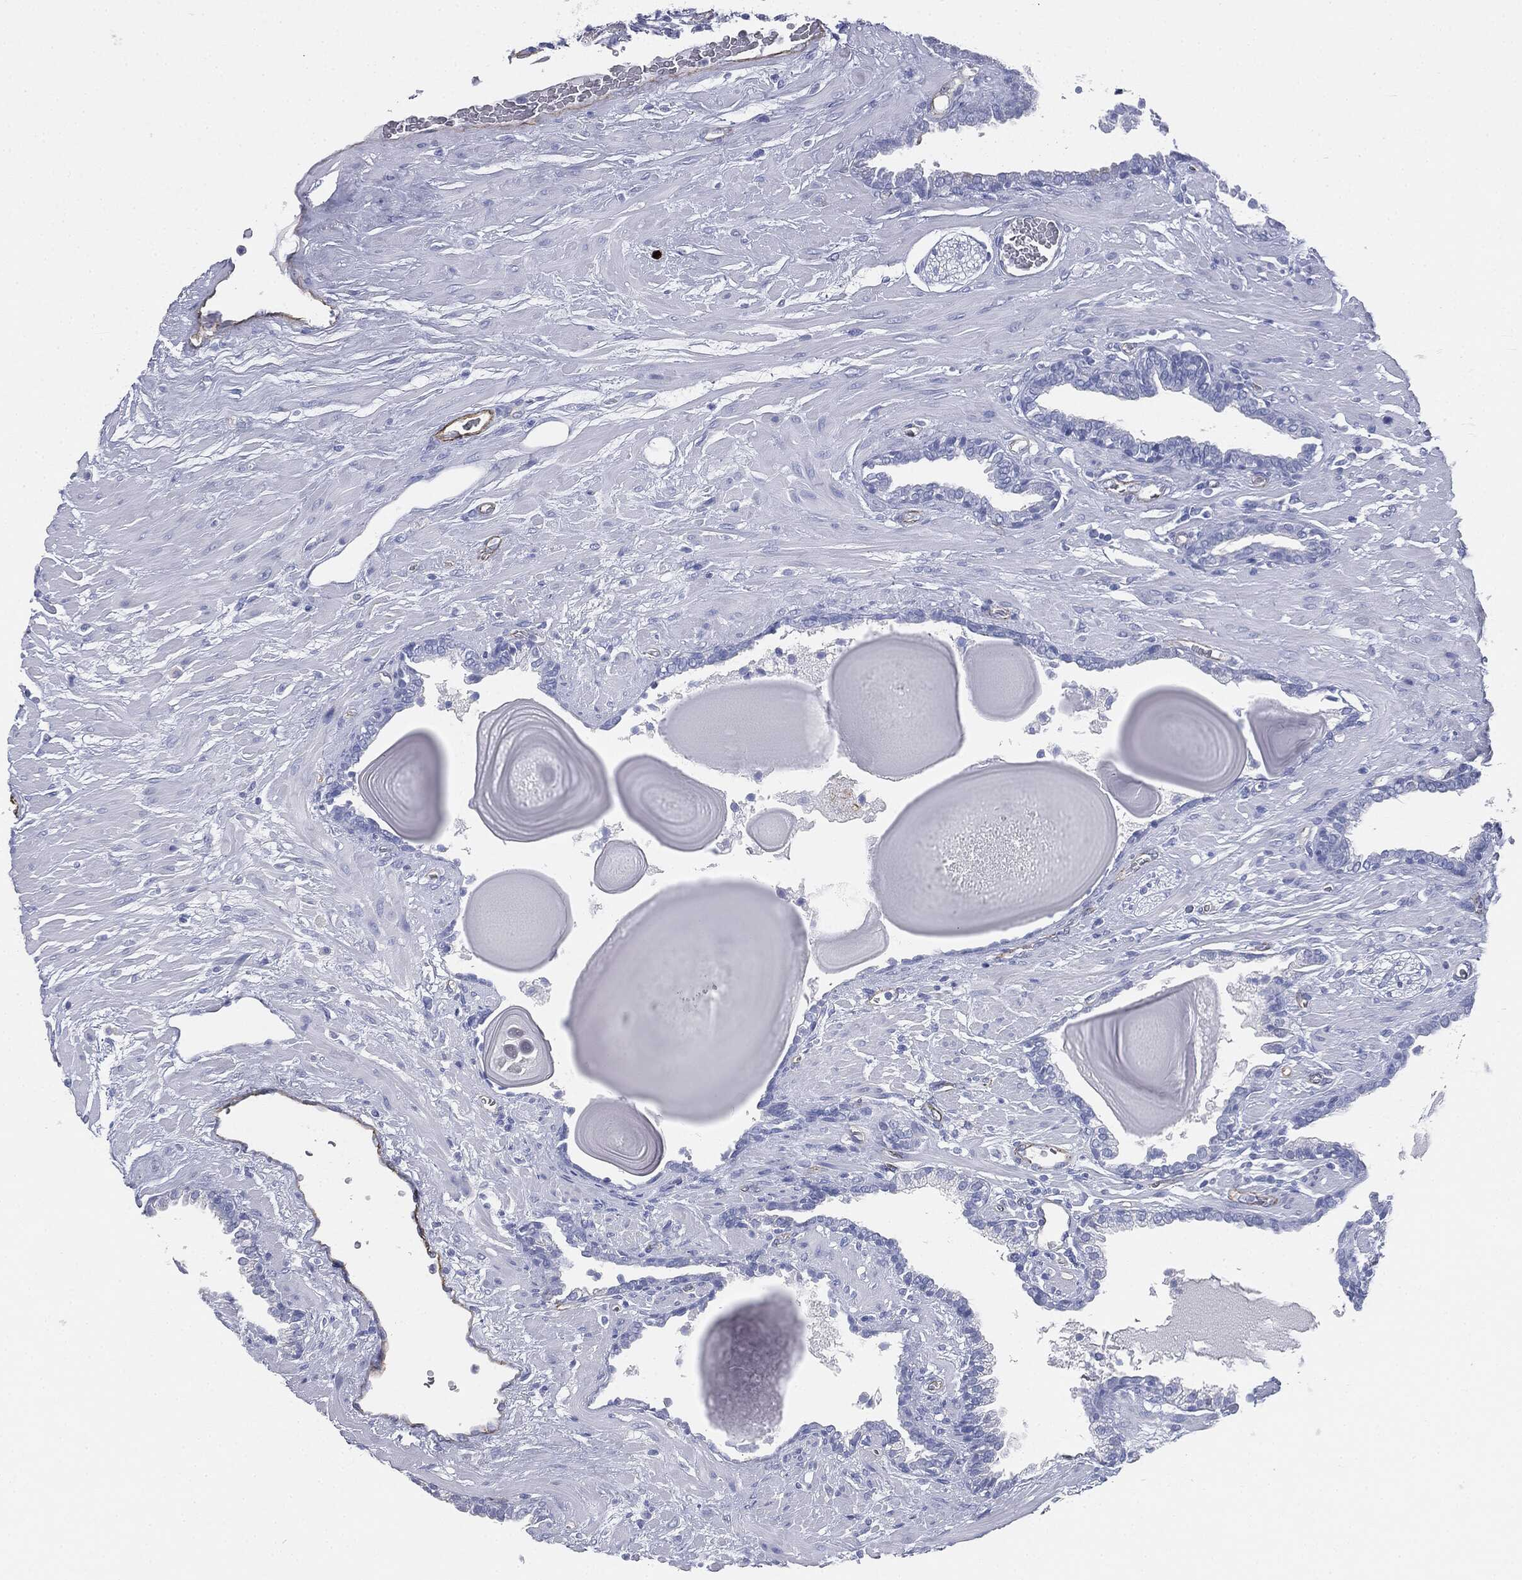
{"staining": {"intensity": "negative", "quantity": "none", "location": "none"}, "tissue": "prostate cancer", "cell_type": "Tumor cells", "image_type": "cancer", "snomed": [{"axis": "morphology", "description": "Adenocarcinoma, Low grade"}, {"axis": "topography", "description": "Prostate"}], "caption": "This photomicrograph is of prostate low-grade adenocarcinoma stained with immunohistochemistry to label a protein in brown with the nuclei are counter-stained blue. There is no positivity in tumor cells.", "gene": "MUC5AC", "patient": {"sex": "male", "age": 69}}